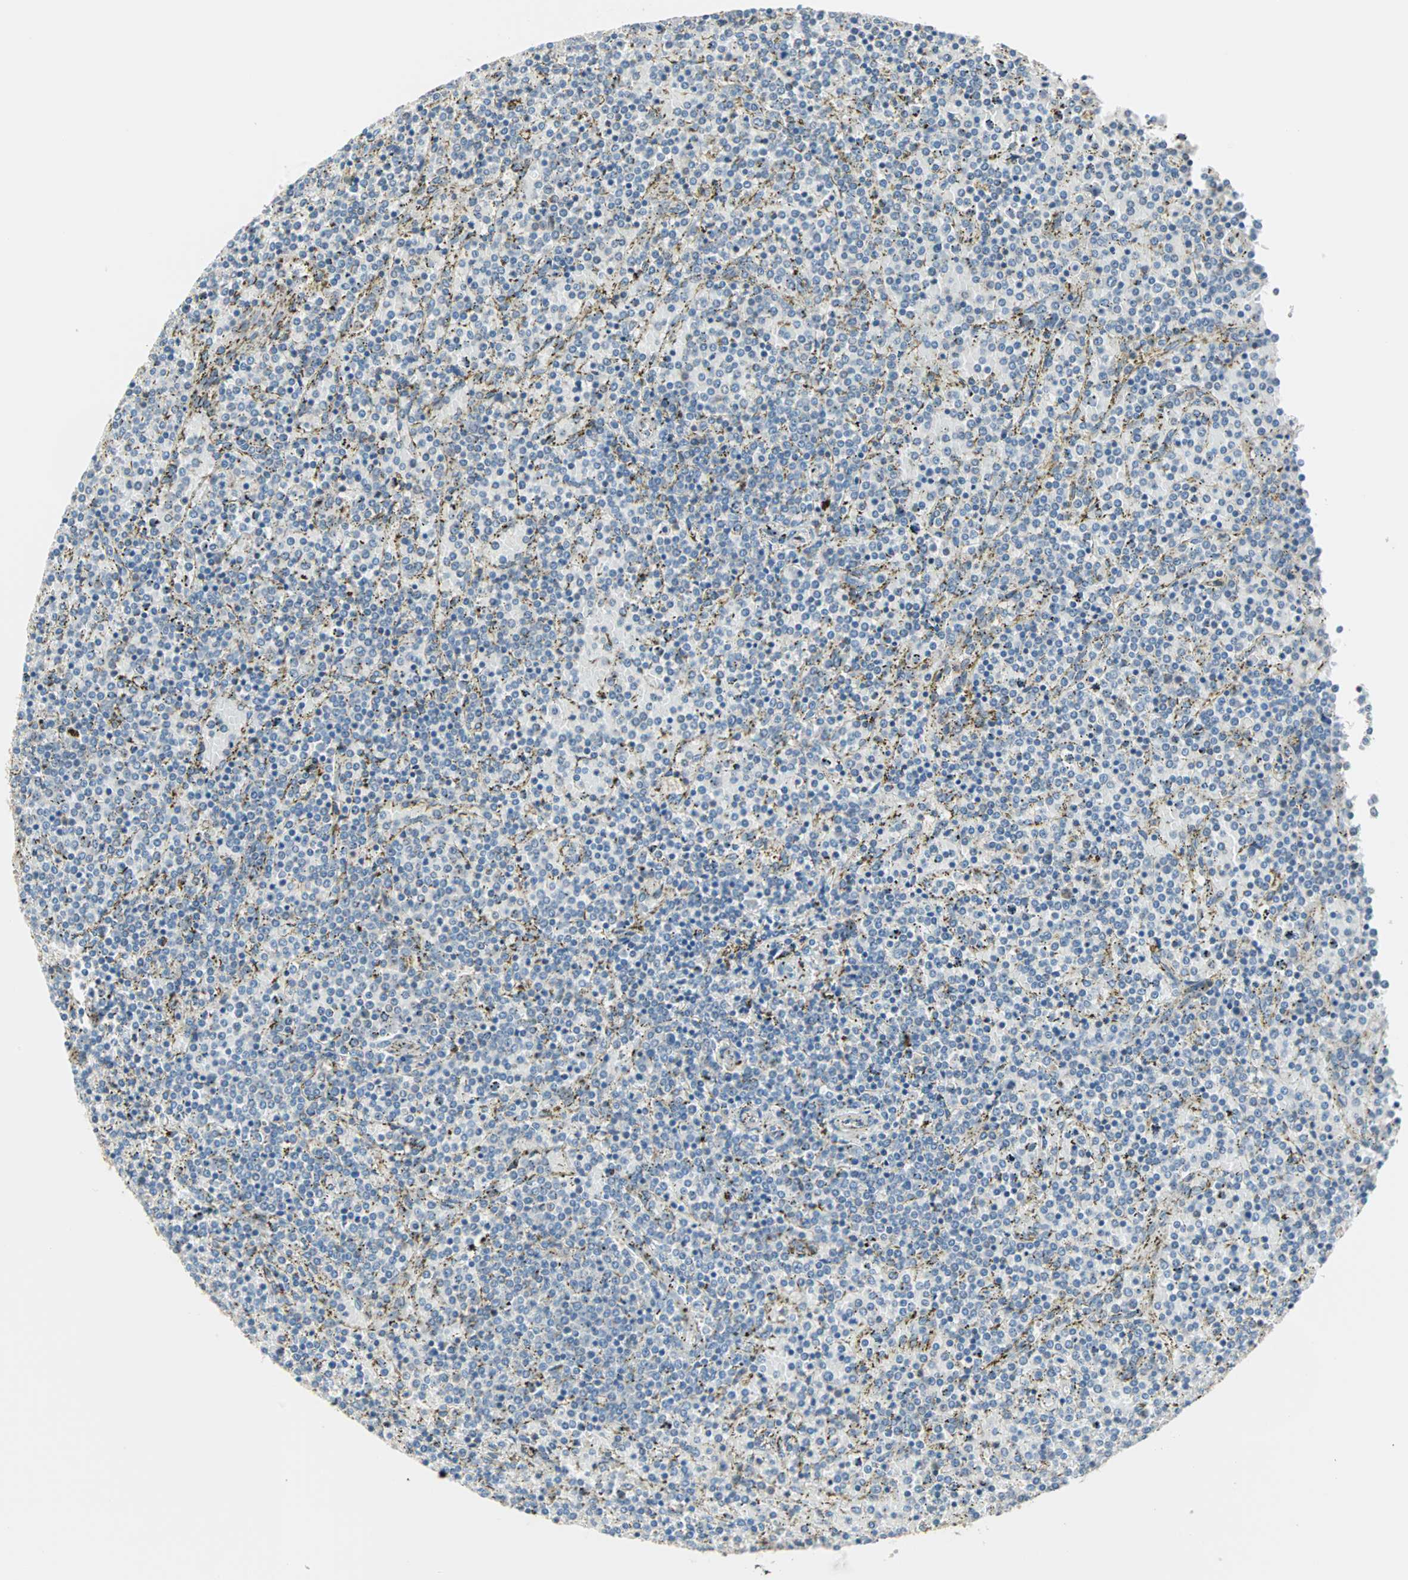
{"staining": {"intensity": "negative", "quantity": "none", "location": "none"}, "tissue": "lymphoma", "cell_type": "Tumor cells", "image_type": "cancer", "snomed": [{"axis": "morphology", "description": "Malignant lymphoma, non-Hodgkin's type, Low grade"}, {"axis": "topography", "description": "Spleen"}], "caption": "This is an immunohistochemistry (IHC) histopathology image of lymphoma. There is no staining in tumor cells.", "gene": "SAR1A", "patient": {"sex": "female", "age": 77}}